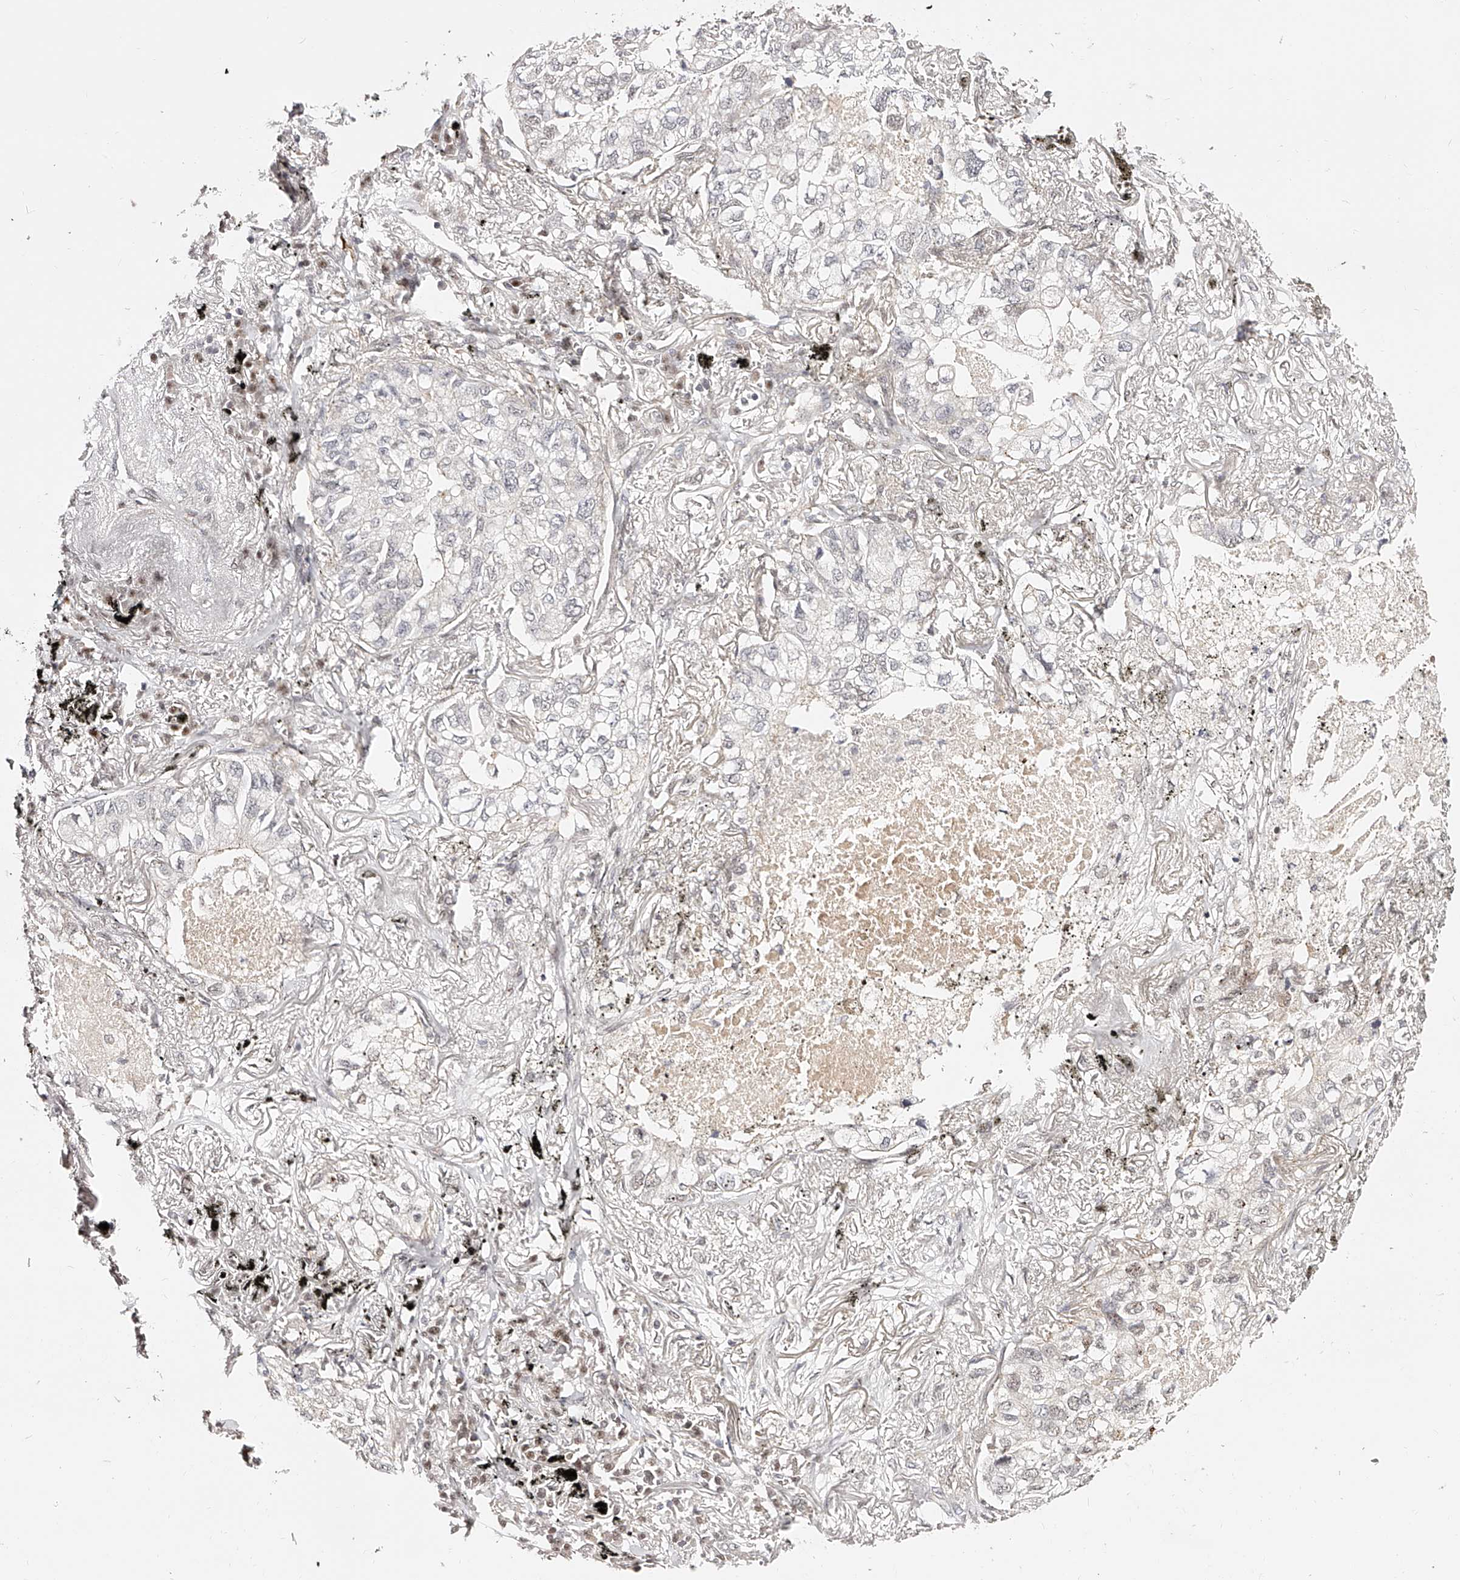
{"staining": {"intensity": "negative", "quantity": "none", "location": "none"}, "tissue": "lung cancer", "cell_type": "Tumor cells", "image_type": "cancer", "snomed": [{"axis": "morphology", "description": "Adenocarcinoma, NOS"}, {"axis": "topography", "description": "Lung"}], "caption": "The immunohistochemistry (IHC) image has no significant positivity in tumor cells of lung cancer (adenocarcinoma) tissue. Nuclei are stained in blue.", "gene": "USF3", "patient": {"sex": "male", "age": 65}}